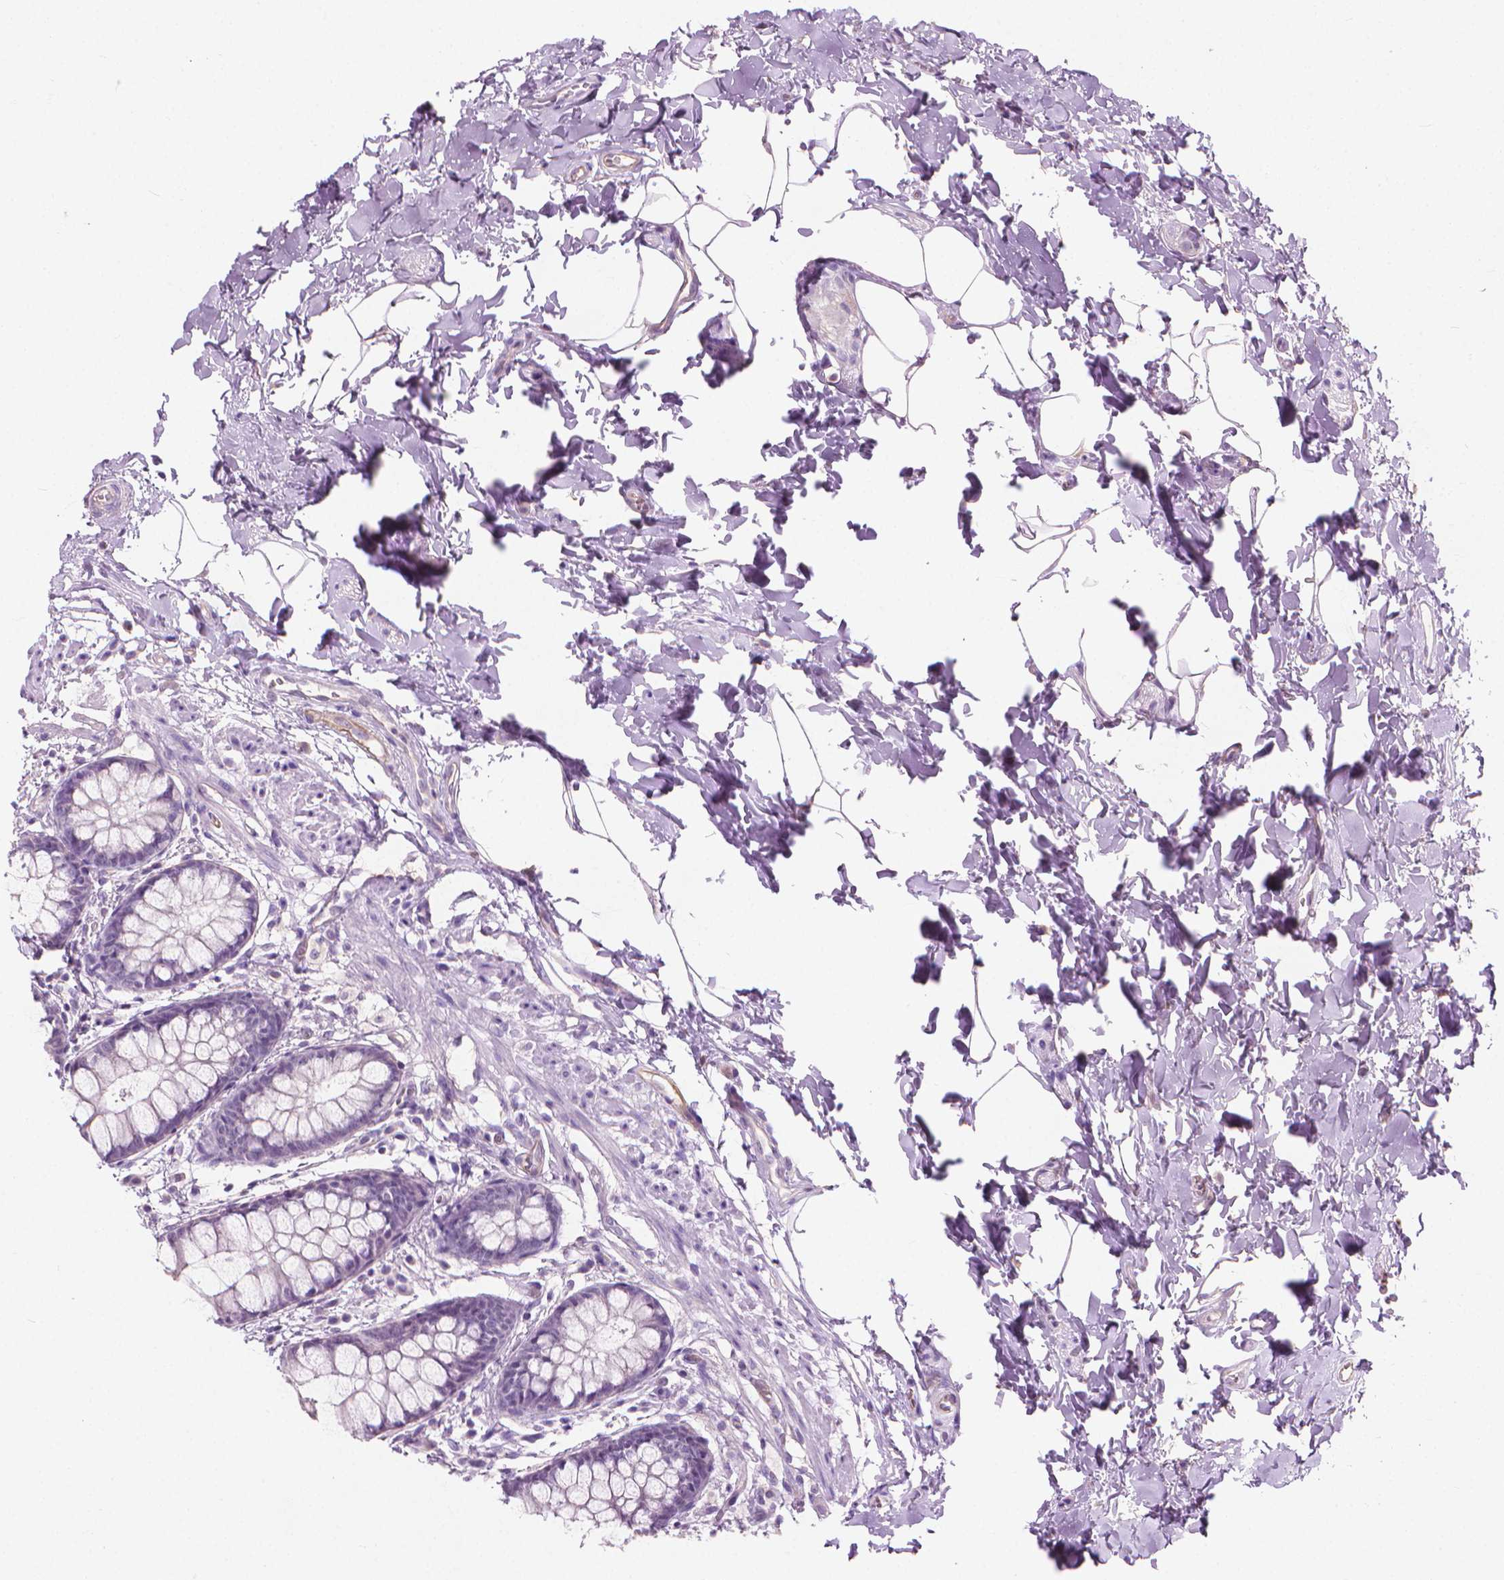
{"staining": {"intensity": "negative", "quantity": "none", "location": "none"}, "tissue": "rectum", "cell_type": "Glandular cells", "image_type": "normal", "snomed": [{"axis": "morphology", "description": "Normal tissue, NOS"}, {"axis": "topography", "description": "Rectum"}], "caption": "Immunohistochemistry histopathology image of benign rectum: rectum stained with DAB (3,3'-diaminobenzidine) exhibits no significant protein positivity in glandular cells.", "gene": "KRT73", "patient": {"sex": "female", "age": 62}}